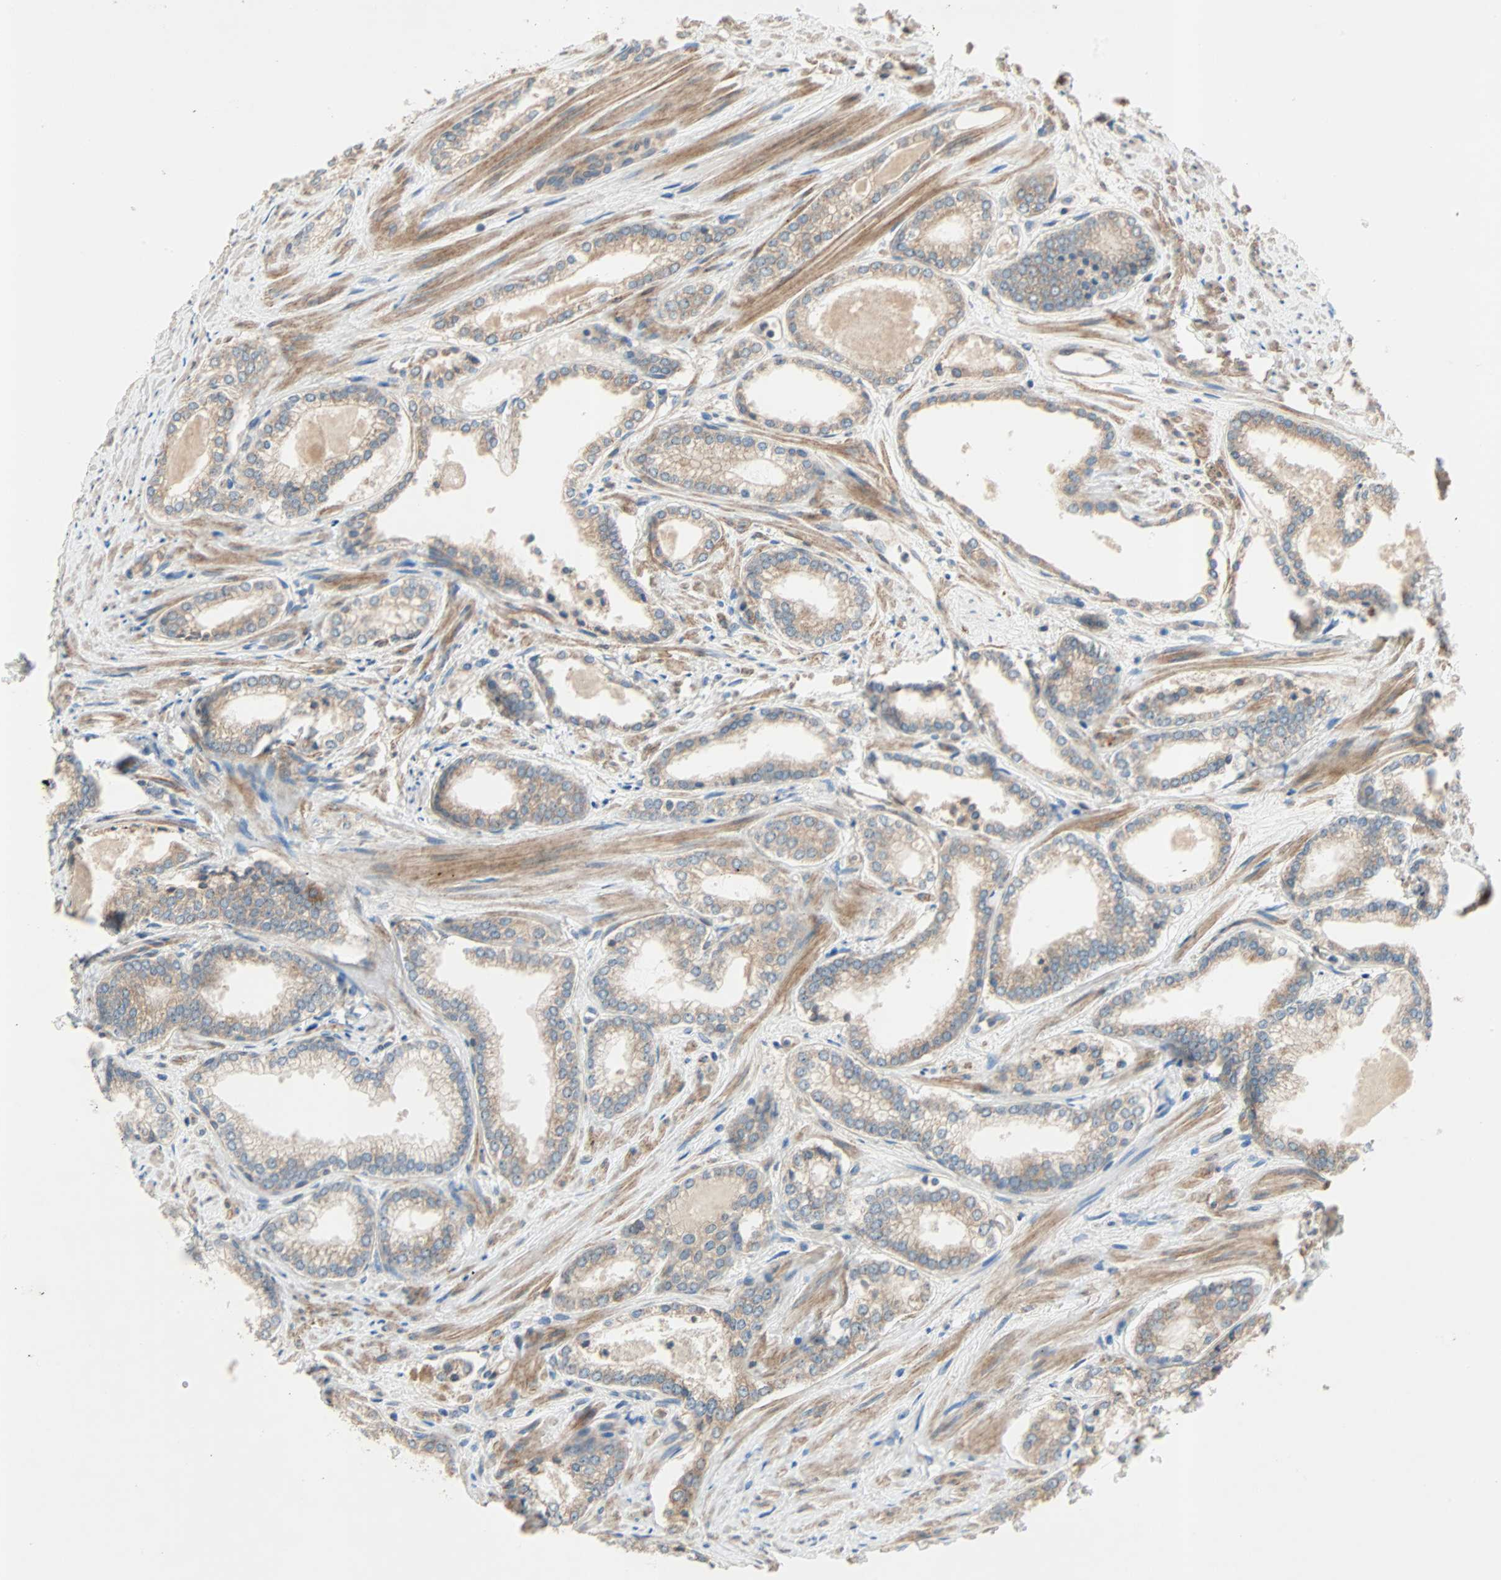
{"staining": {"intensity": "weak", "quantity": ">75%", "location": "cytoplasmic/membranous"}, "tissue": "prostate cancer", "cell_type": "Tumor cells", "image_type": "cancer", "snomed": [{"axis": "morphology", "description": "Adenocarcinoma, Low grade"}, {"axis": "topography", "description": "Prostate"}], "caption": "This is a histology image of IHC staining of low-grade adenocarcinoma (prostate), which shows weak positivity in the cytoplasmic/membranous of tumor cells.", "gene": "XYLT1", "patient": {"sex": "male", "age": 60}}